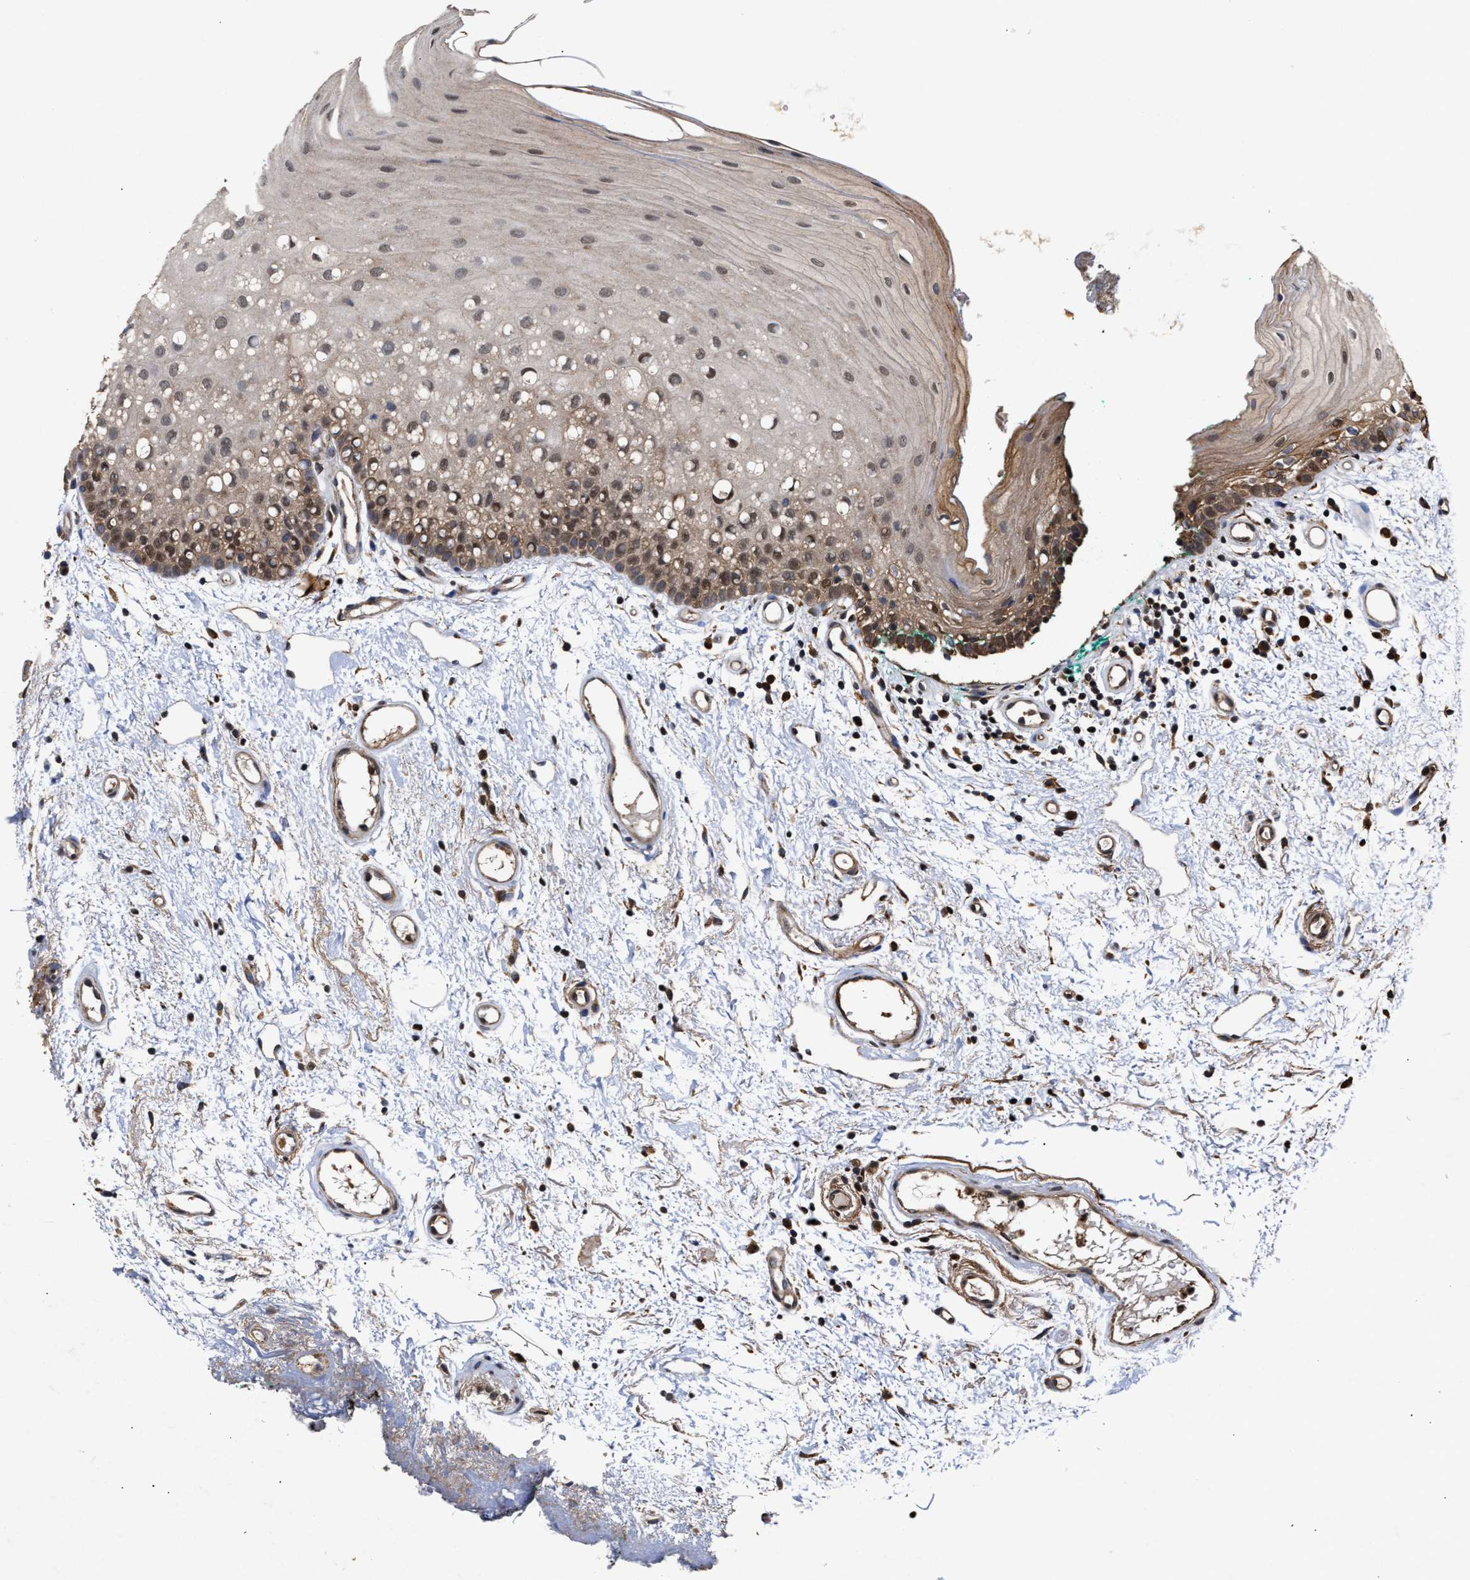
{"staining": {"intensity": "moderate", "quantity": ">75%", "location": "cytoplasmic/membranous,nuclear"}, "tissue": "oral mucosa", "cell_type": "Squamous epithelial cells", "image_type": "normal", "snomed": [{"axis": "morphology", "description": "Normal tissue, NOS"}, {"axis": "morphology", "description": "Squamous cell carcinoma, NOS"}, {"axis": "topography", "description": "Oral tissue"}, {"axis": "topography", "description": "Salivary gland"}, {"axis": "topography", "description": "Head-Neck"}], "caption": "Immunohistochemistry (IHC) image of unremarkable oral mucosa stained for a protein (brown), which demonstrates medium levels of moderate cytoplasmic/membranous,nuclear expression in approximately >75% of squamous epithelial cells.", "gene": "GOSR1", "patient": {"sex": "female", "age": 62}}